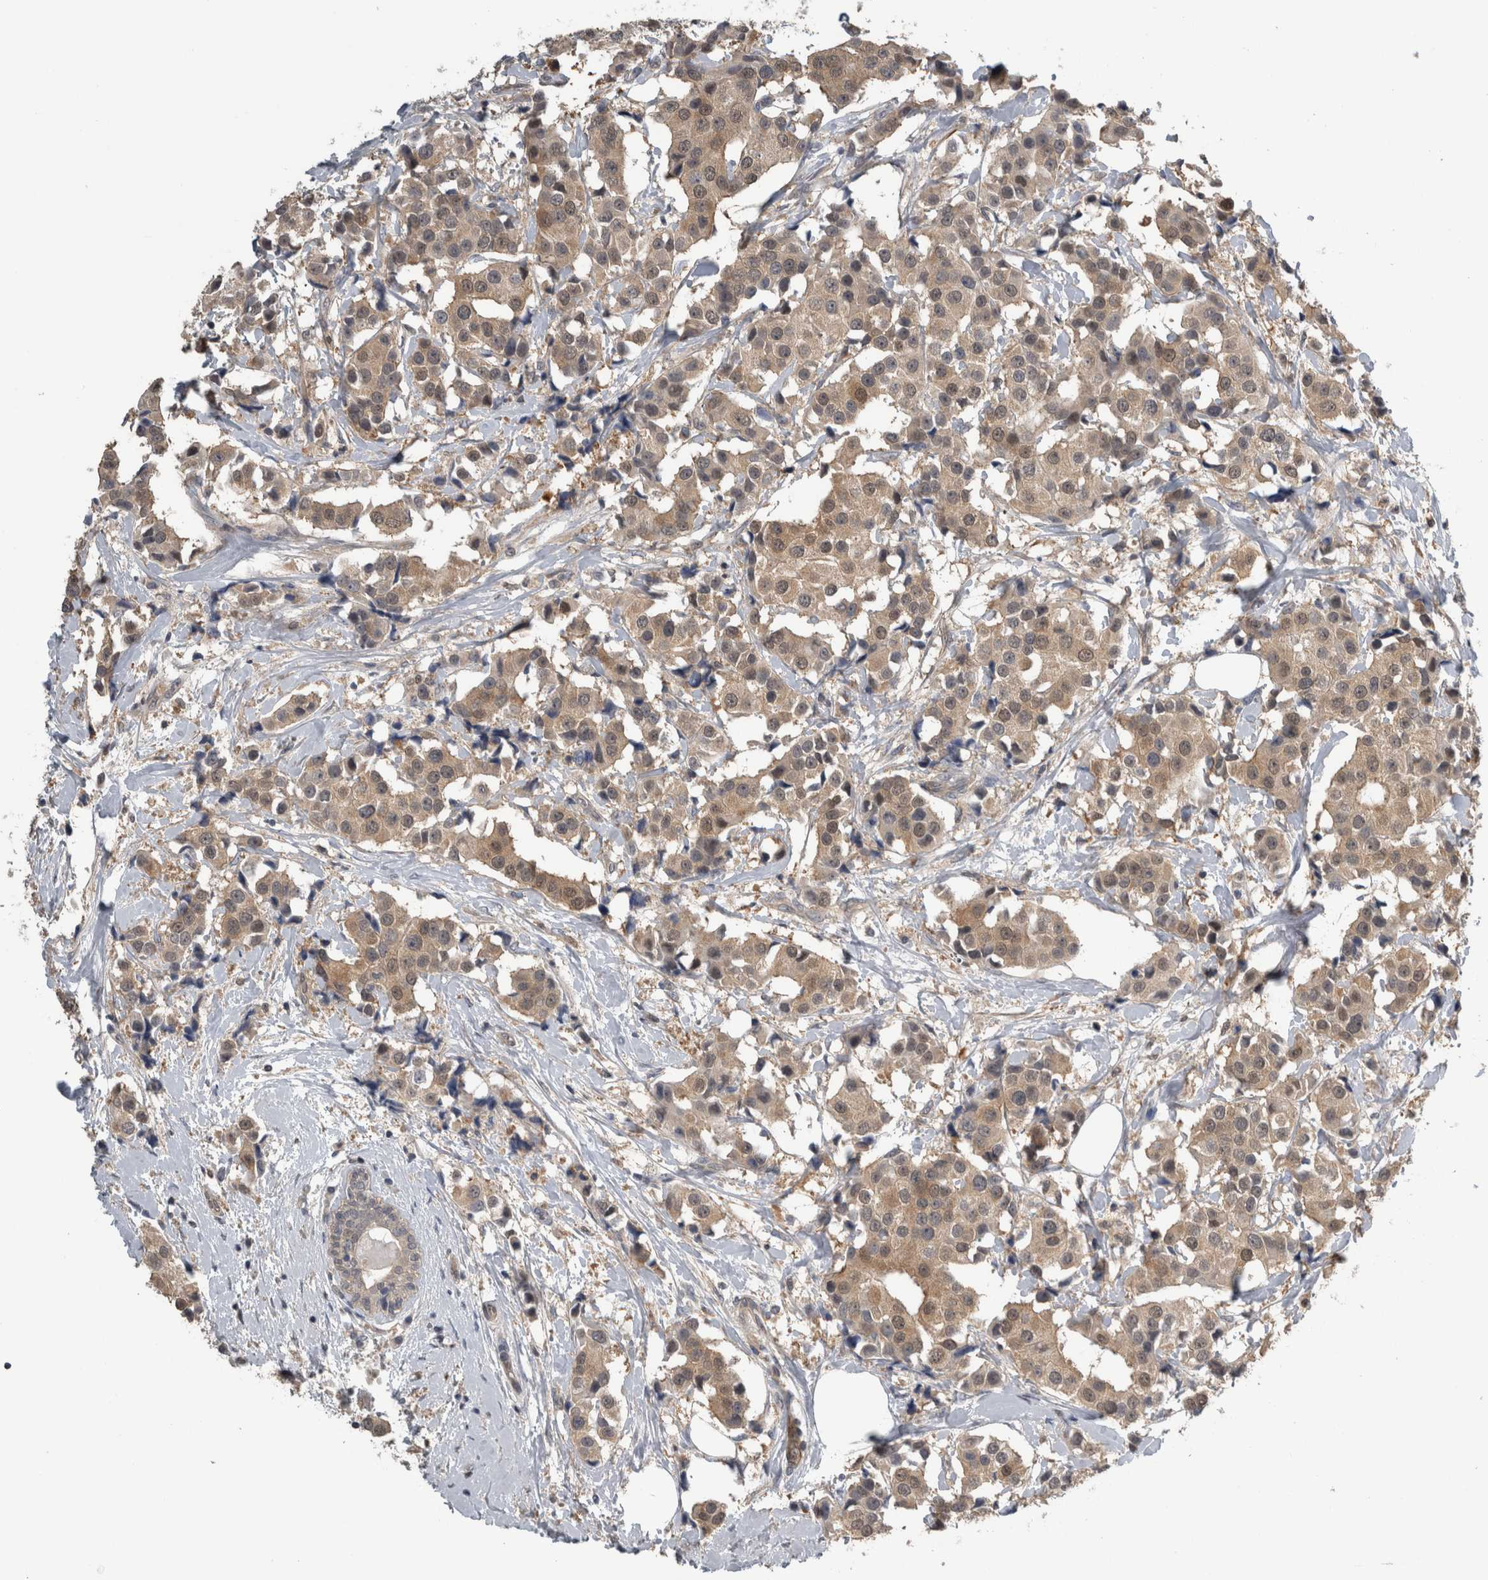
{"staining": {"intensity": "weak", "quantity": ">75%", "location": "cytoplasmic/membranous,nuclear"}, "tissue": "breast cancer", "cell_type": "Tumor cells", "image_type": "cancer", "snomed": [{"axis": "morphology", "description": "Normal tissue, NOS"}, {"axis": "morphology", "description": "Duct carcinoma"}, {"axis": "topography", "description": "Breast"}], "caption": "Immunohistochemical staining of breast cancer (invasive ductal carcinoma) exhibits low levels of weak cytoplasmic/membranous and nuclear protein staining in about >75% of tumor cells.", "gene": "NAPRT", "patient": {"sex": "female", "age": 39}}